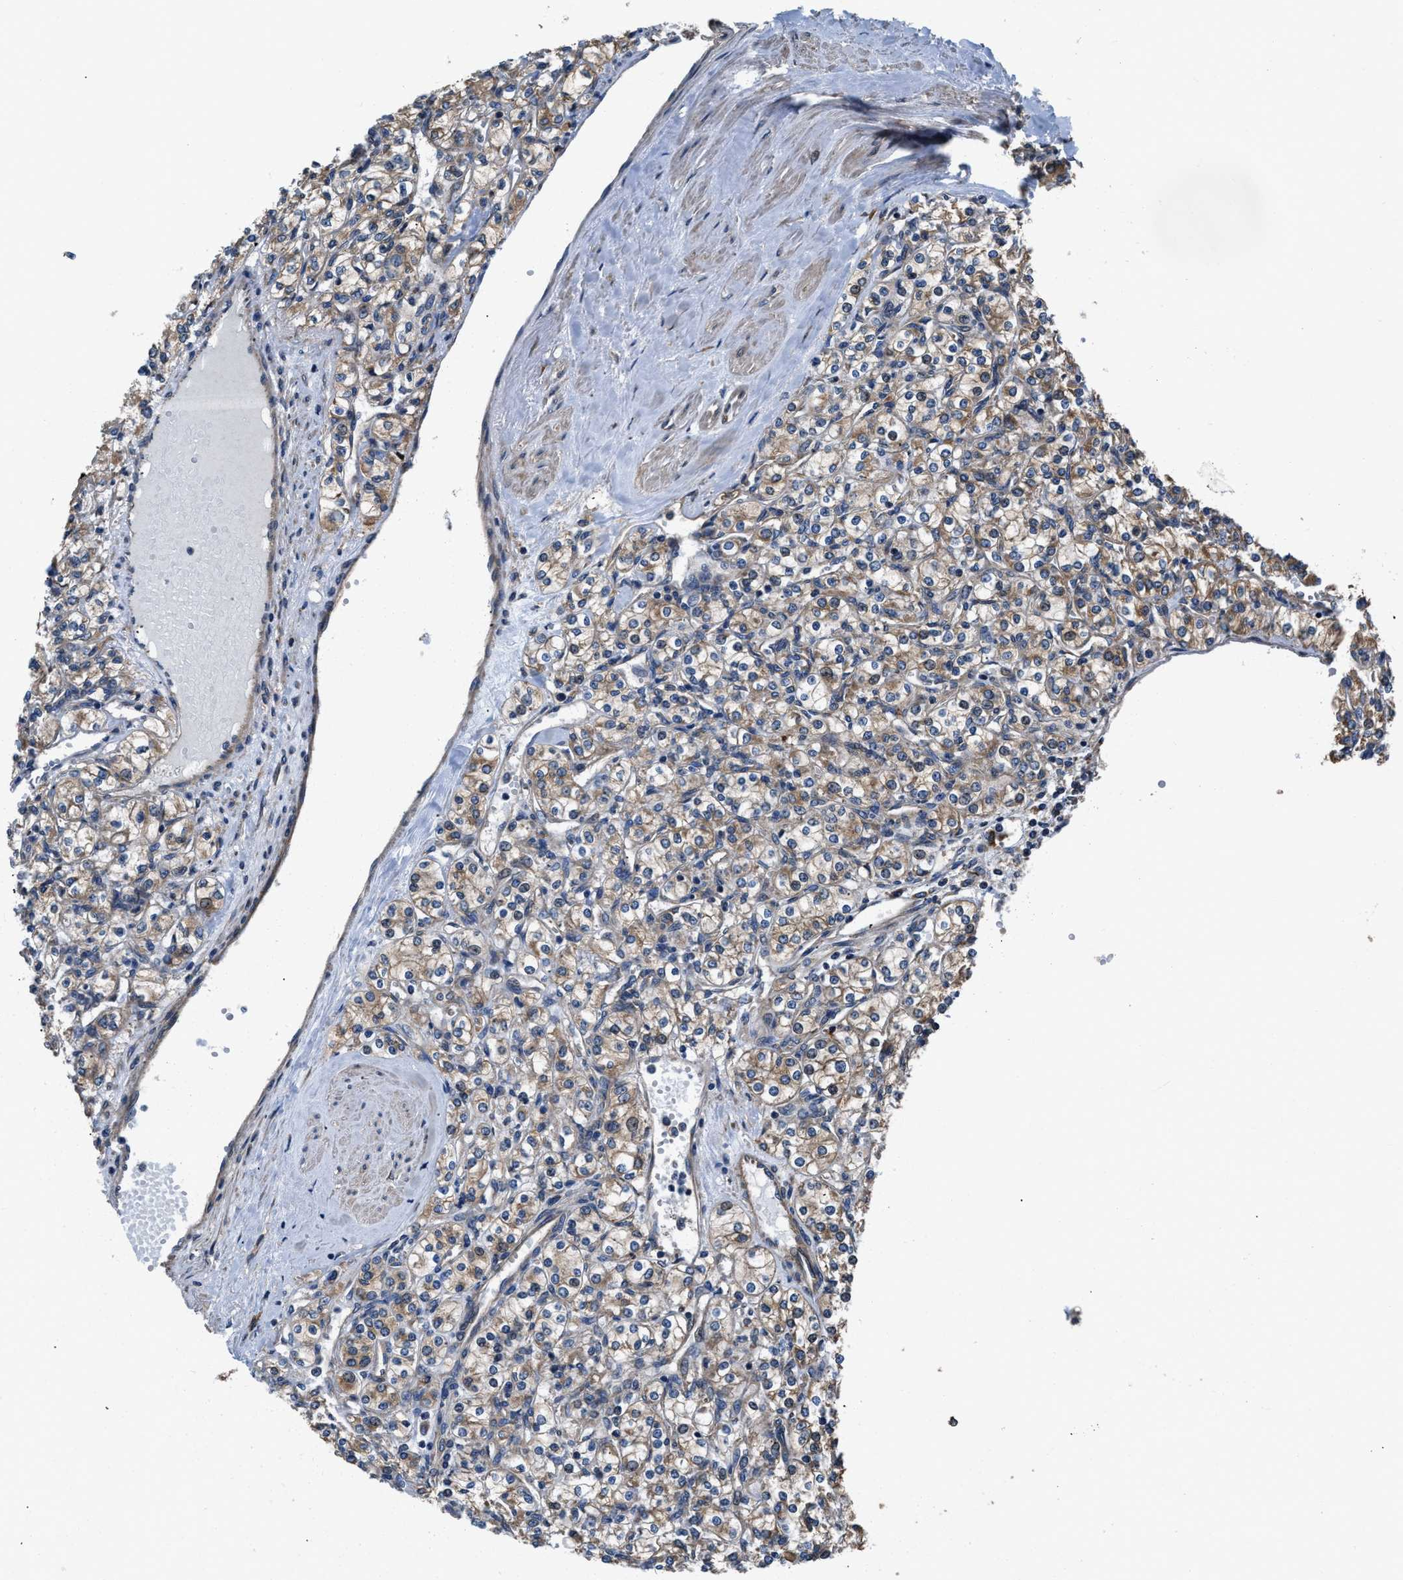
{"staining": {"intensity": "moderate", "quantity": ">75%", "location": "cytoplasmic/membranous"}, "tissue": "renal cancer", "cell_type": "Tumor cells", "image_type": "cancer", "snomed": [{"axis": "morphology", "description": "Adenocarcinoma, NOS"}, {"axis": "topography", "description": "Kidney"}], "caption": "Renal cancer was stained to show a protein in brown. There is medium levels of moderate cytoplasmic/membranous positivity in approximately >75% of tumor cells.", "gene": "CEP128", "patient": {"sex": "male", "age": 77}}